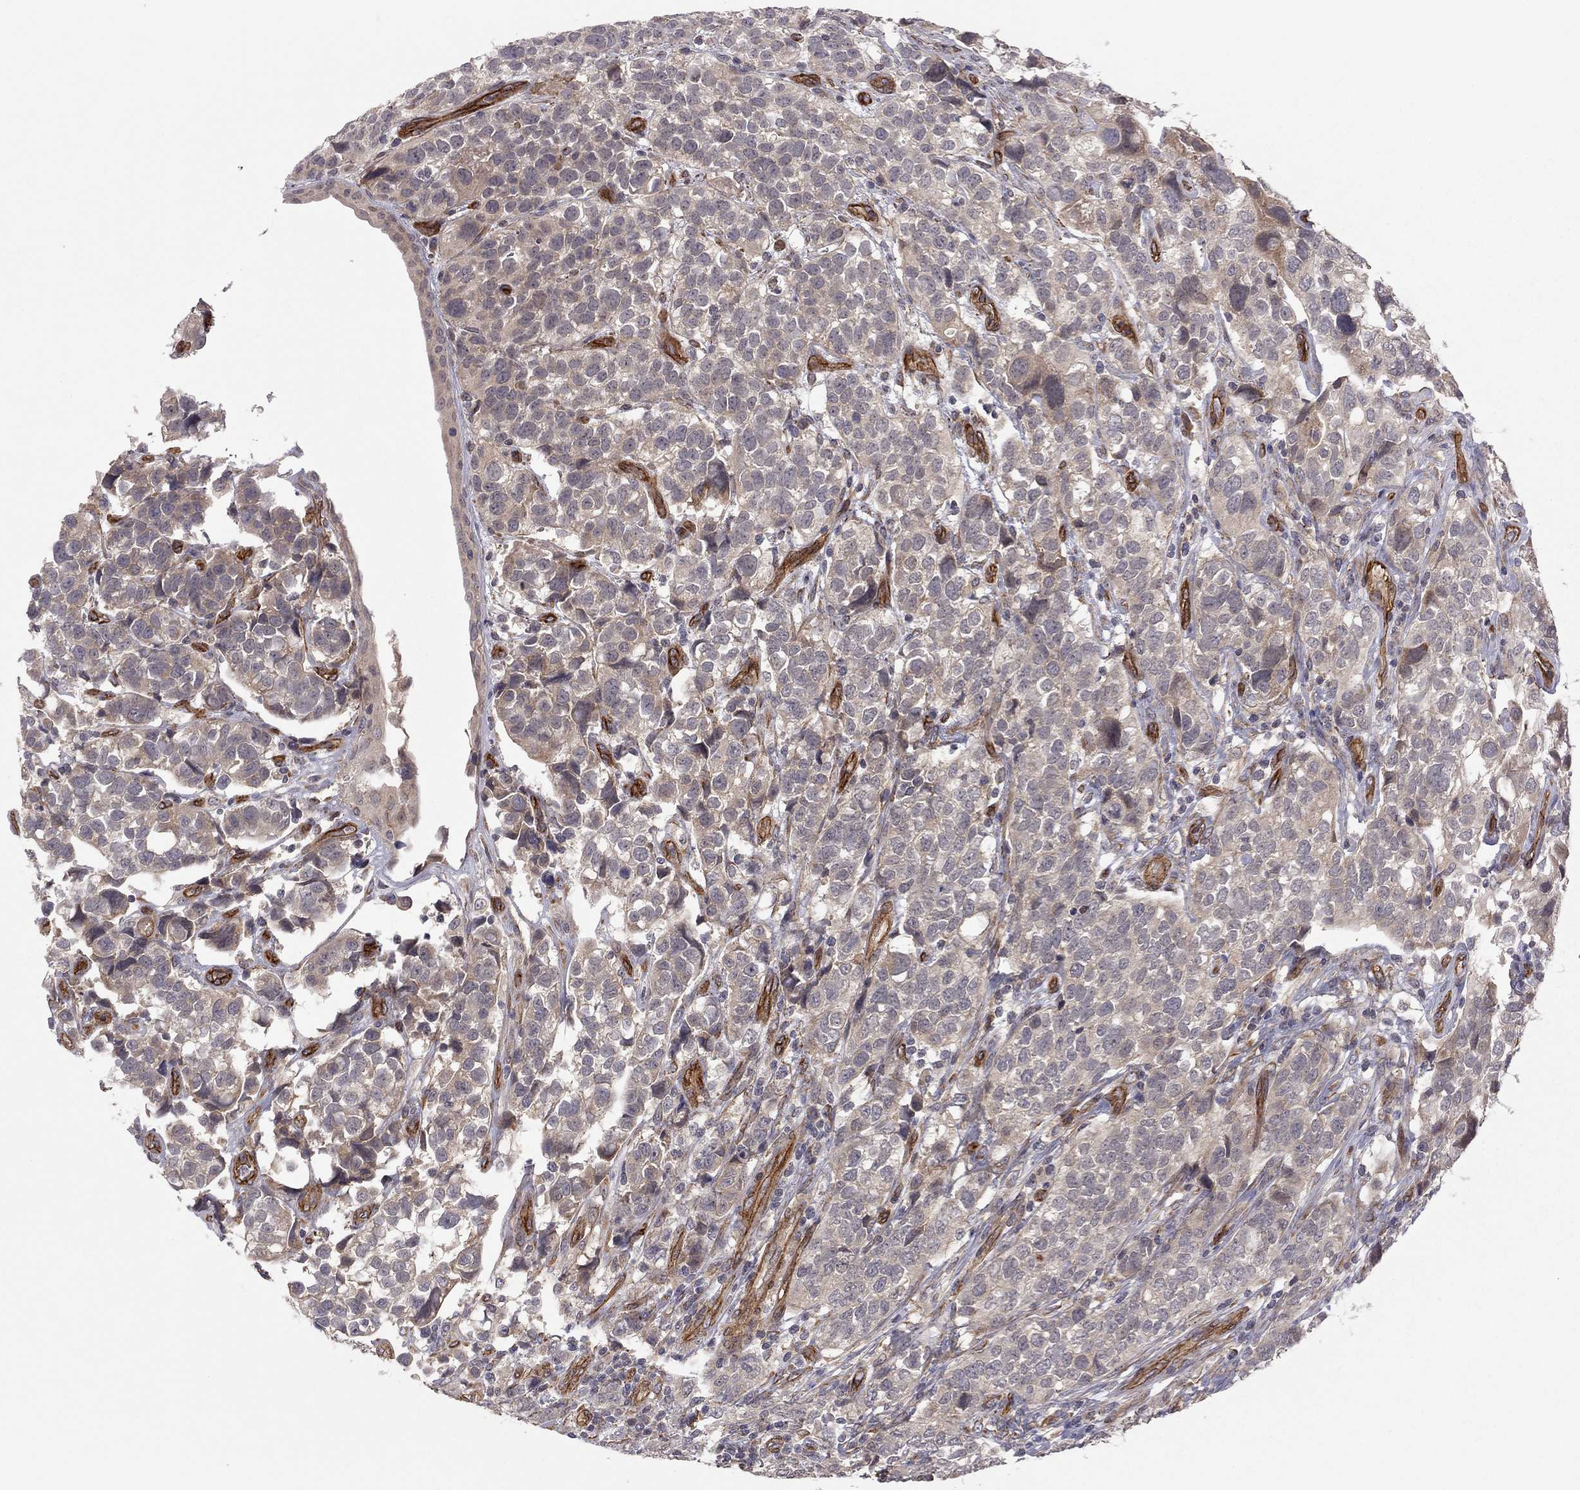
{"staining": {"intensity": "weak", "quantity": "<25%", "location": "cytoplasmic/membranous"}, "tissue": "urothelial cancer", "cell_type": "Tumor cells", "image_type": "cancer", "snomed": [{"axis": "morphology", "description": "Urothelial carcinoma, High grade"}, {"axis": "topography", "description": "Urinary bladder"}], "caption": "IHC histopathology image of human high-grade urothelial carcinoma stained for a protein (brown), which reveals no expression in tumor cells.", "gene": "EXOC3L2", "patient": {"sex": "female", "age": 58}}